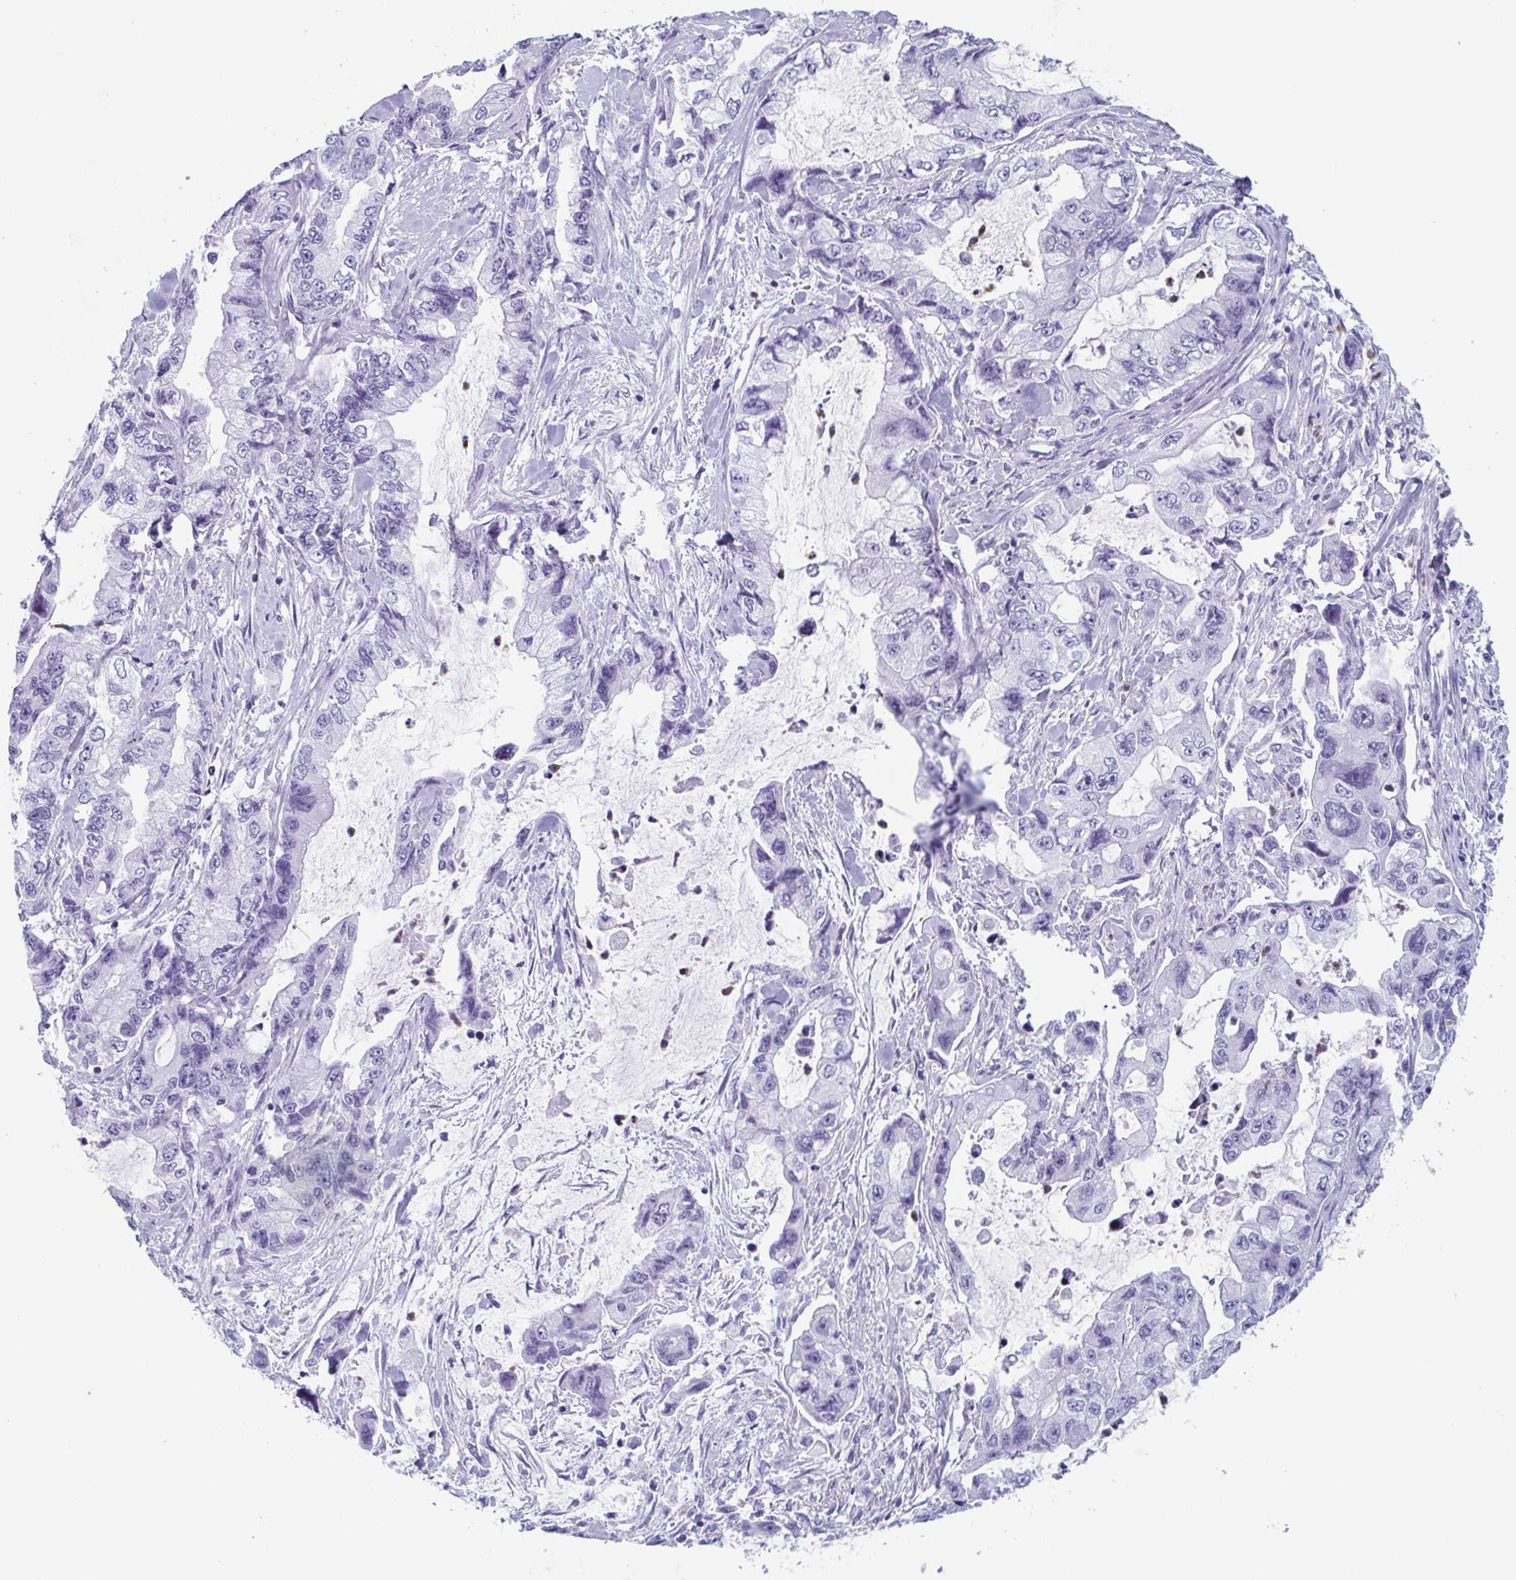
{"staining": {"intensity": "negative", "quantity": "none", "location": "none"}, "tissue": "stomach cancer", "cell_type": "Tumor cells", "image_type": "cancer", "snomed": [{"axis": "morphology", "description": "Adenocarcinoma, NOS"}, {"axis": "topography", "description": "Pancreas"}, {"axis": "topography", "description": "Stomach, upper"}, {"axis": "topography", "description": "Stomach"}], "caption": "This is an immunohistochemistry (IHC) micrograph of adenocarcinoma (stomach). There is no staining in tumor cells.", "gene": "BPI", "patient": {"sex": "male", "age": 77}}